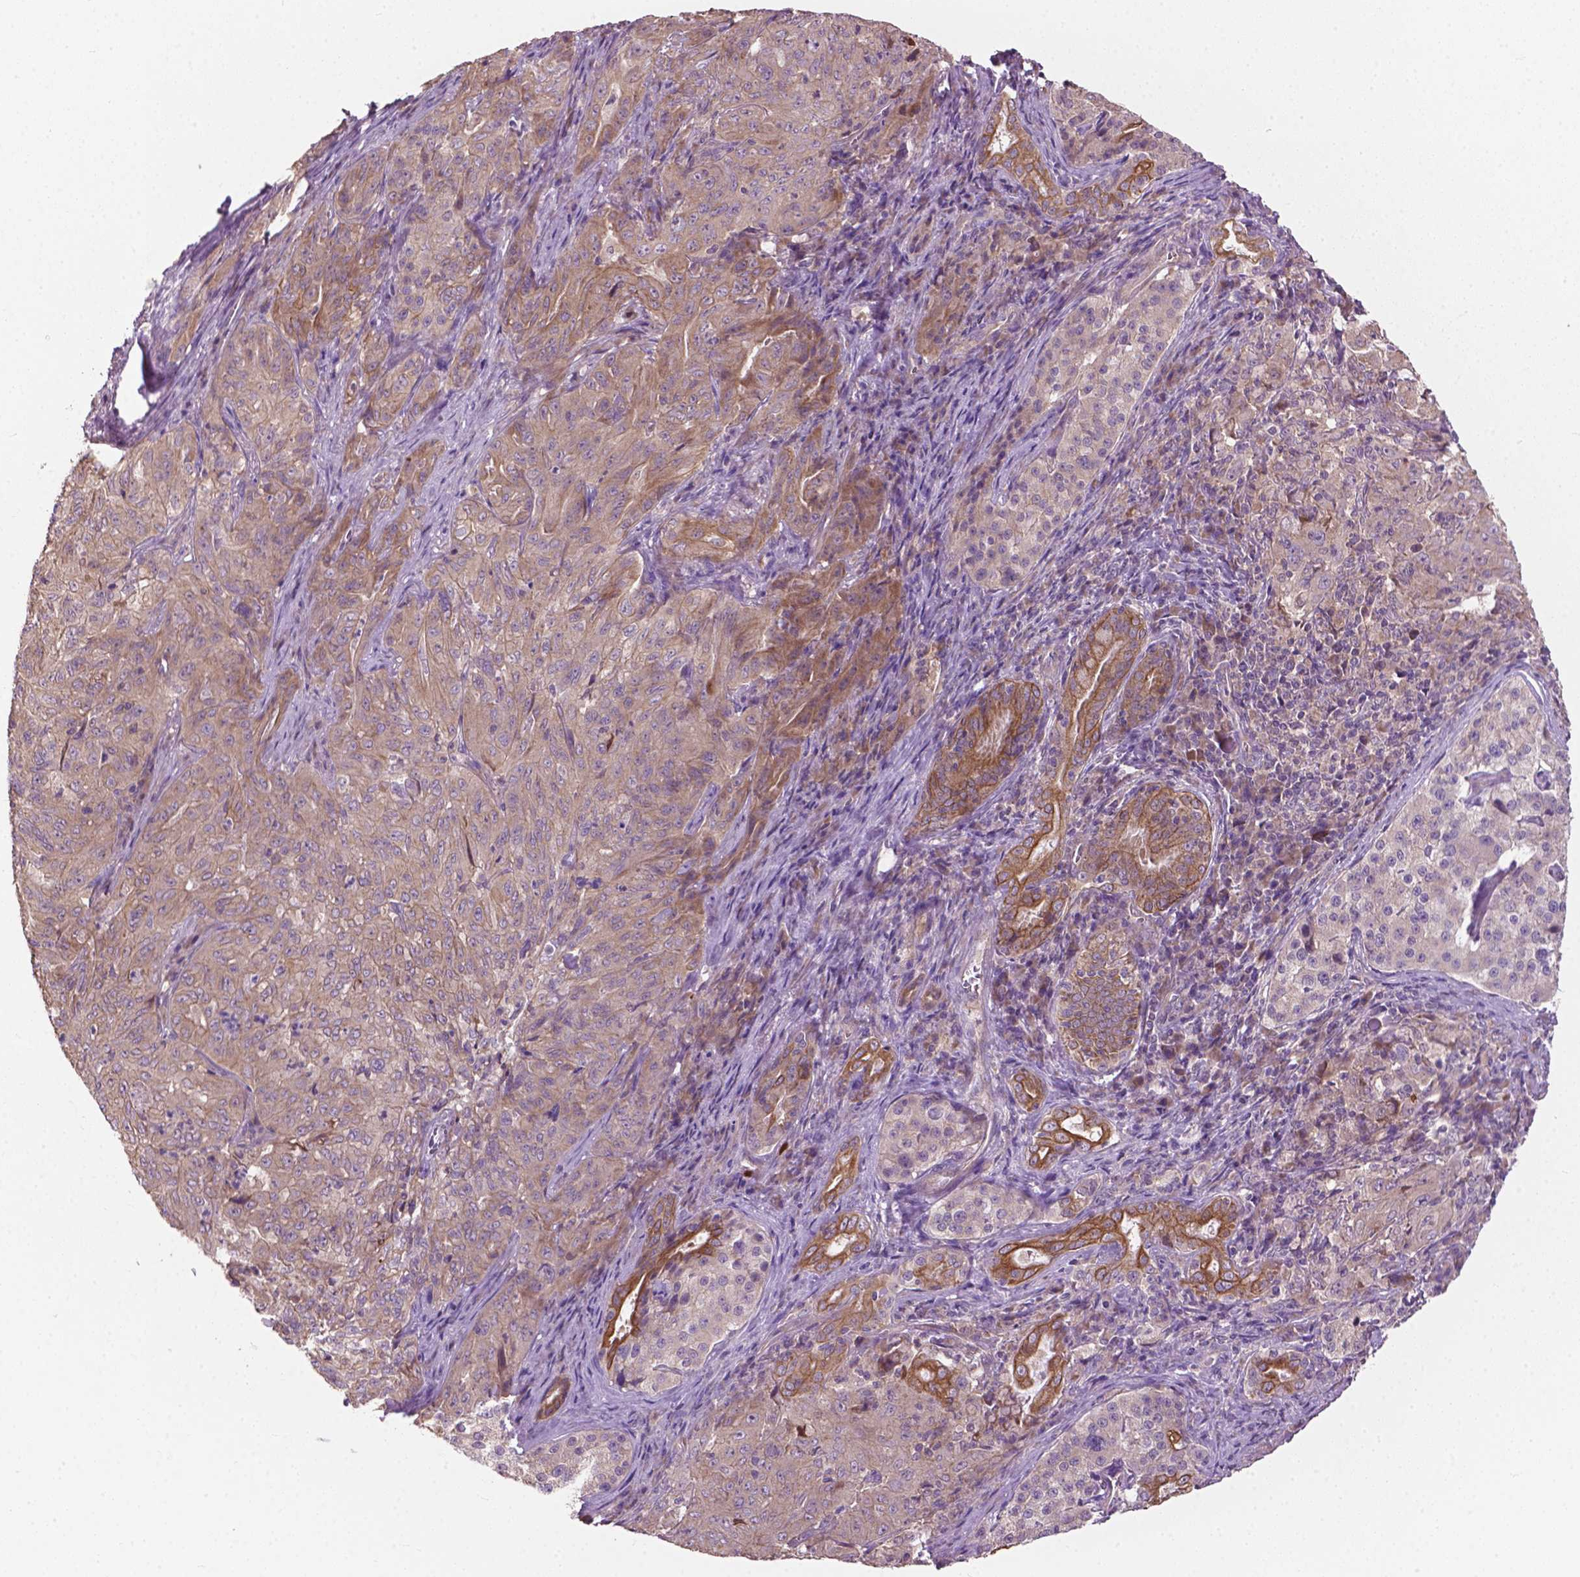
{"staining": {"intensity": "weak", "quantity": "<25%", "location": "cytoplasmic/membranous"}, "tissue": "pancreatic cancer", "cell_type": "Tumor cells", "image_type": "cancer", "snomed": [{"axis": "morphology", "description": "Adenocarcinoma, NOS"}, {"axis": "topography", "description": "Pancreas"}], "caption": "A micrograph of pancreatic cancer (adenocarcinoma) stained for a protein exhibits no brown staining in tumor cells. (DAB (3,3'-diaminobenzidine) immunohistochemistry, high magnification).", "gene": "MZT1", "patient": {"sex": "male", "age": 63}}